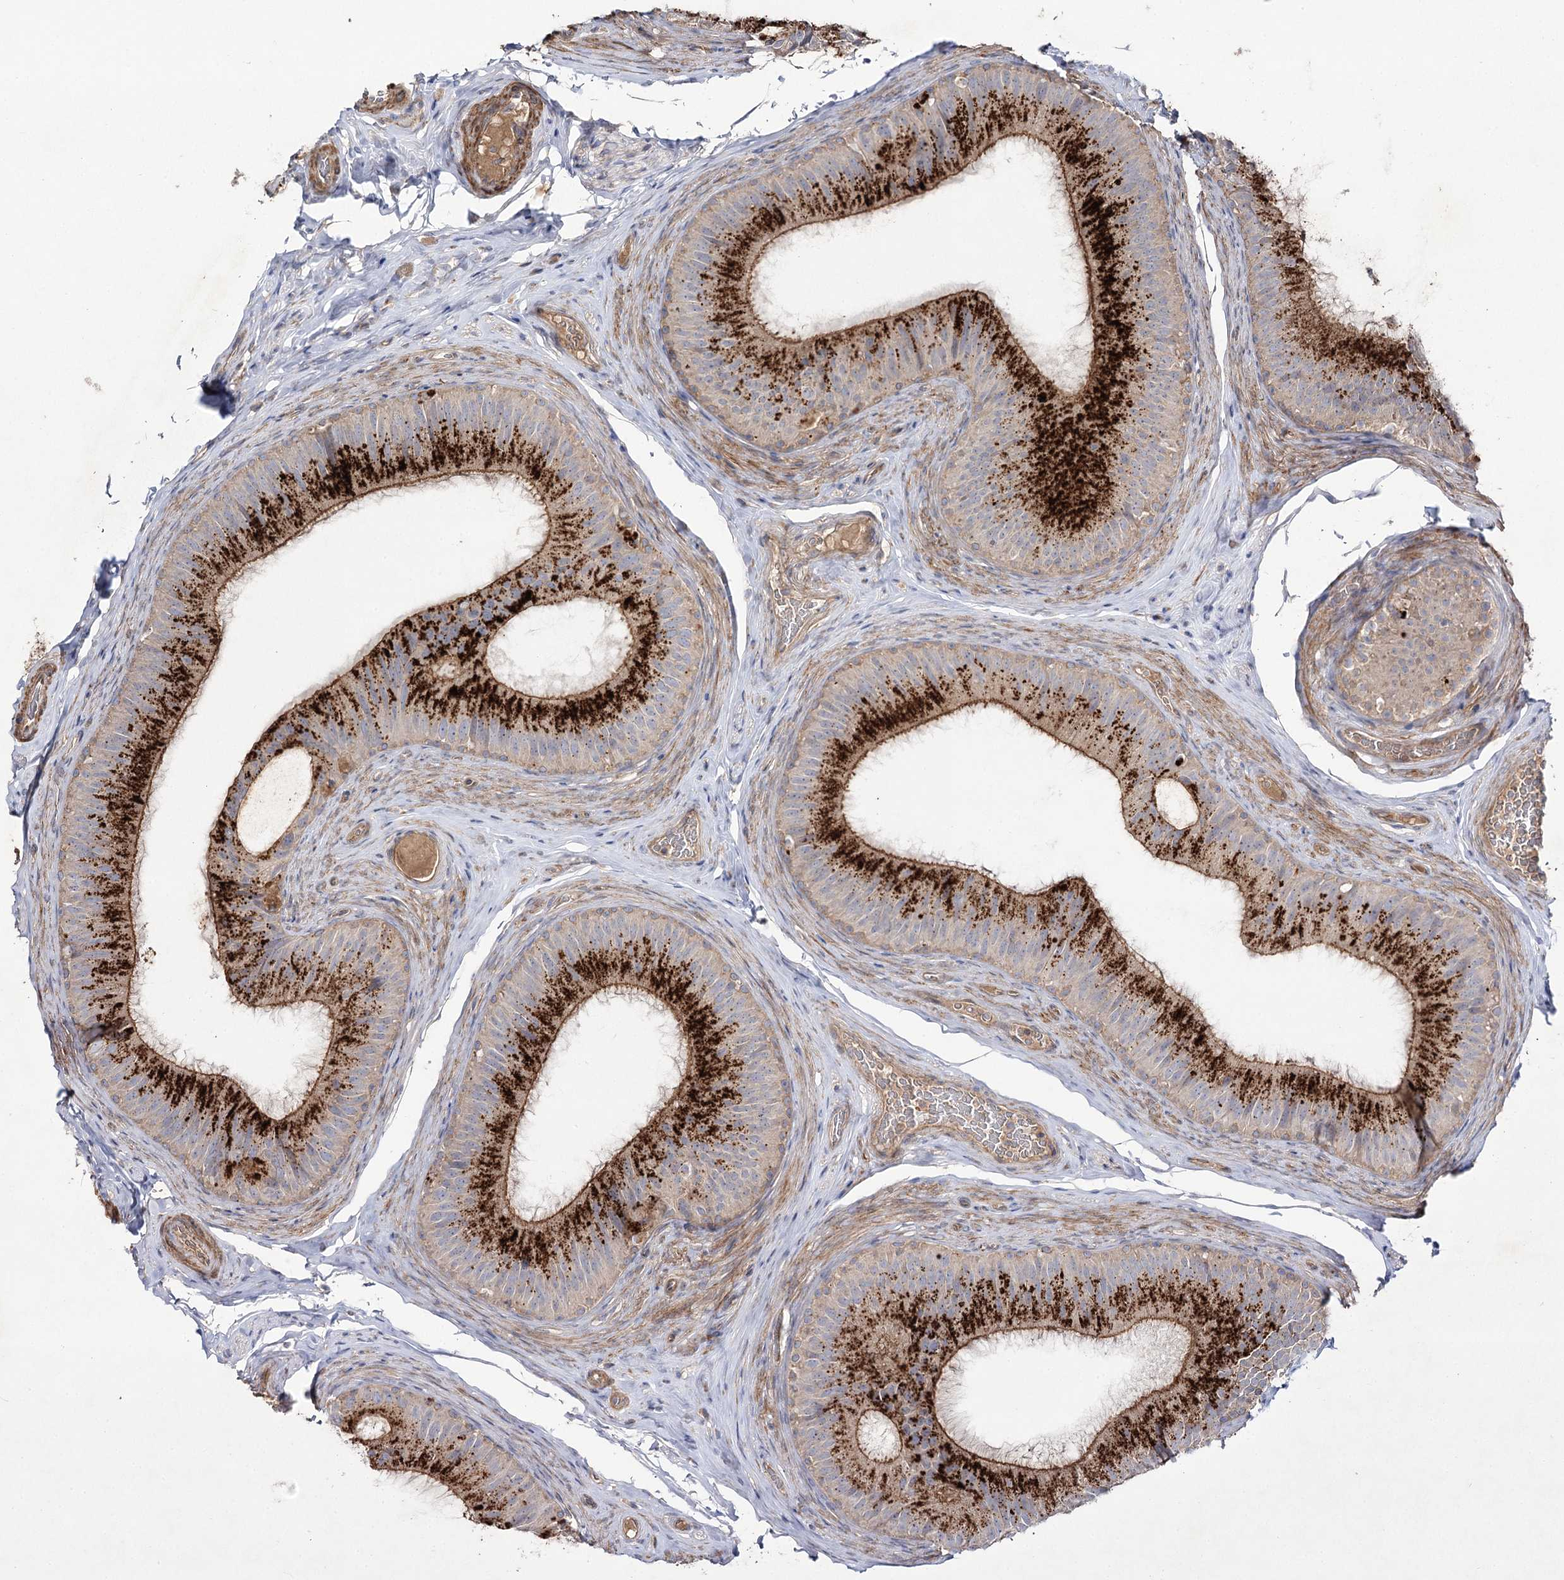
{"staining": {"intensity": "strong", "quantity": ">75%", "location": "cytoplasmic/membranous"}, "tissue": "epididymis", "cell_type": "Glandular cells", "image_type": "normal", "snomed": [{"axis": "morphology", "description": "Normal tissue, NOS"}, {"axis": "topography", "description": "Epididymis"}], "caption": "Epididymis stained with immunohistochemistry displays strong cytoplasmic/membranous positivity in about >75% of glandular cells.", "gene": "KIAA0825", "patient": {"sex": "male", "age": 34}}